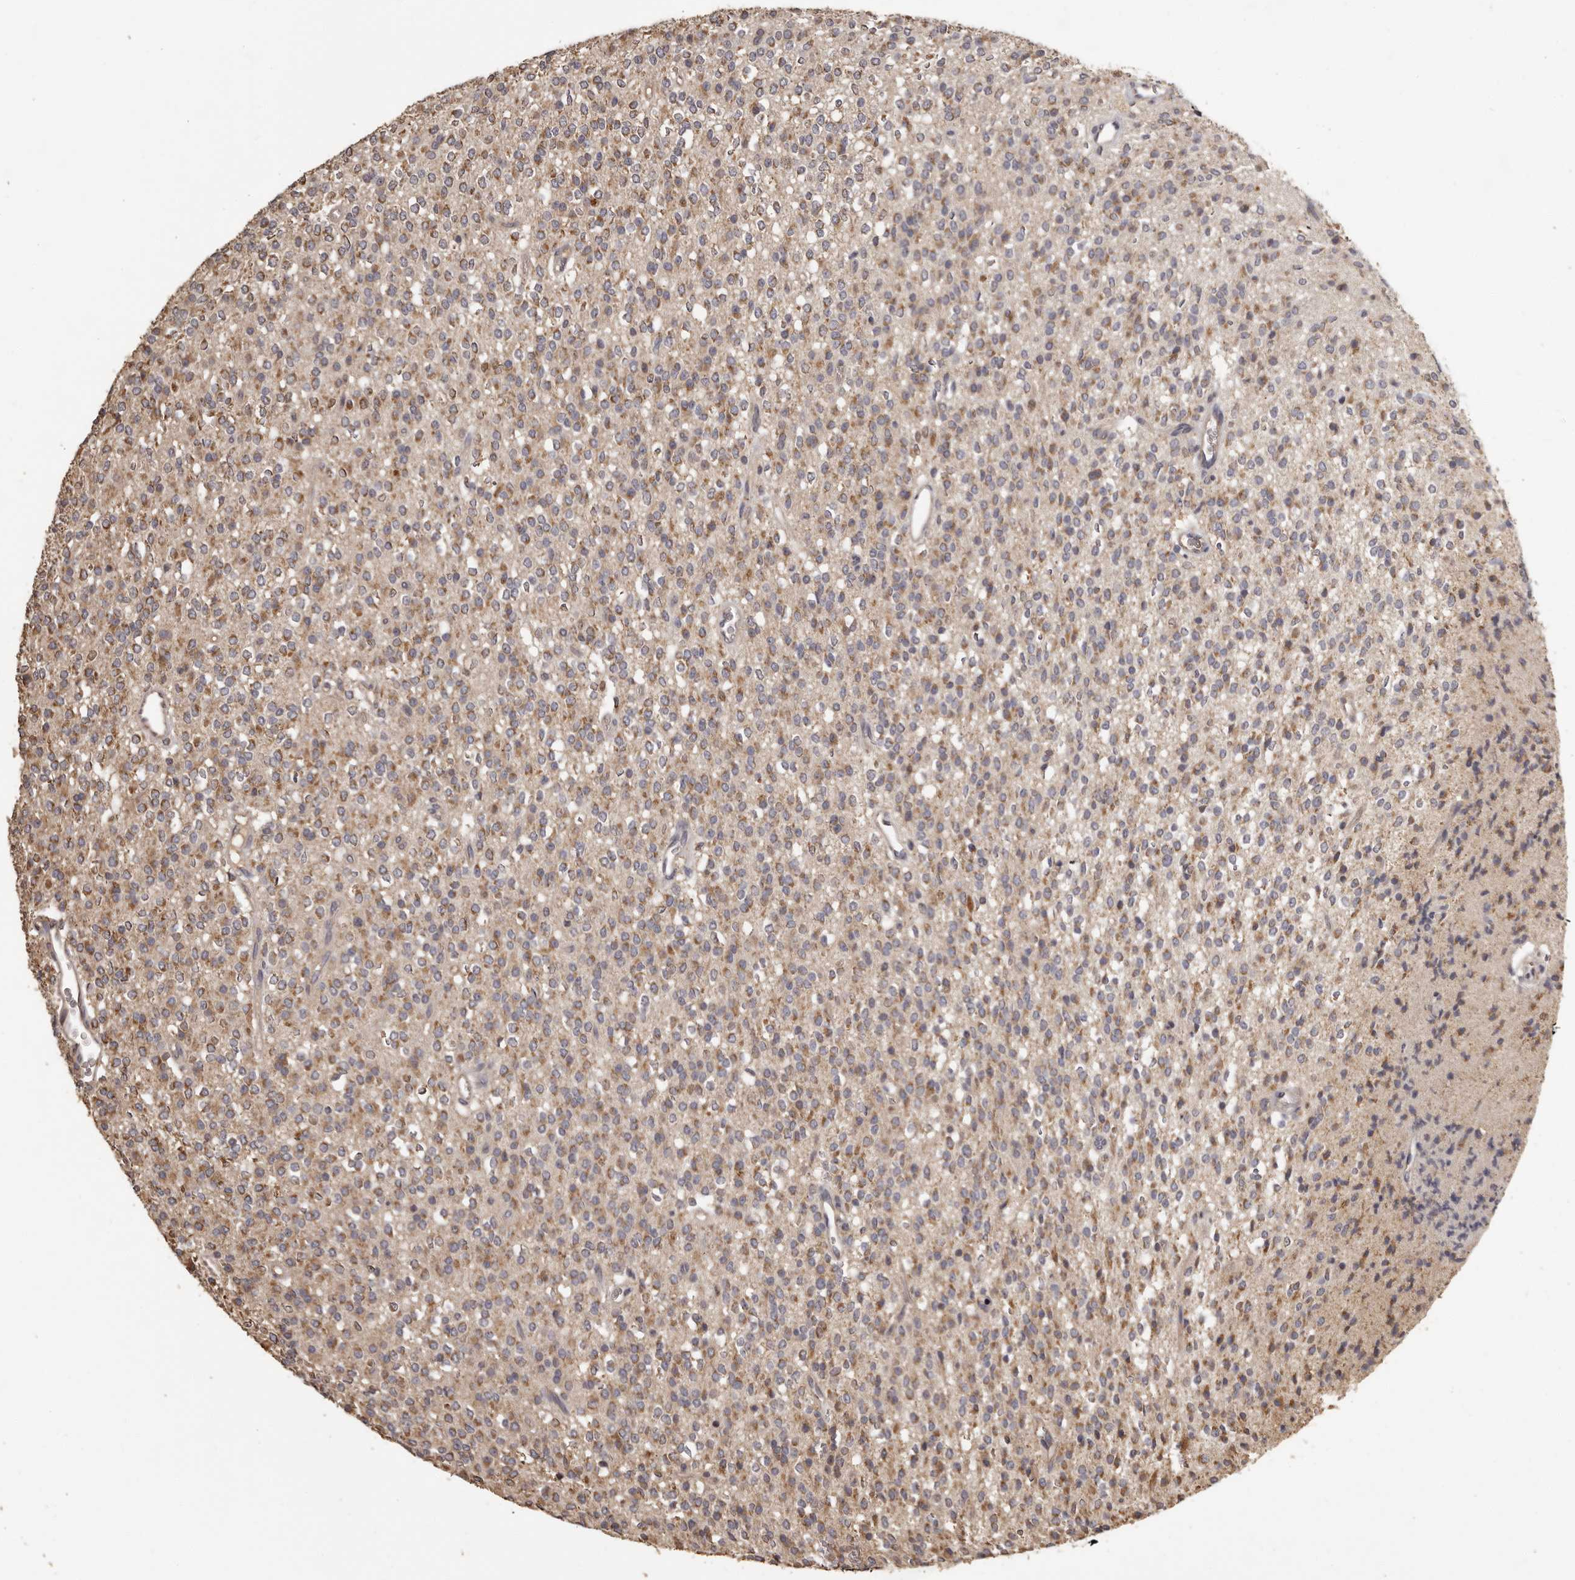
{"staining": {"intensity": "moderate", "quantity": ">75%", "location": "cytoplasmic/membranous"}, "tissue": "glioma", "cell_type": "Tumor cells", "image_type": "cancer", "snomed": [{"axis": "morphology", "description": "Glioma, malignant, High grade"}, {"axis": "topography", "description": "Brain"}], "caption": "A medium amount of moderate cytoplasmic/membranous expression is seen in approximately >75% of tumor cells in glioma tissue. Nuclei are stained in blue.", "gene": "MGAT5", "patient": {"sex": "male", "age": 34}}